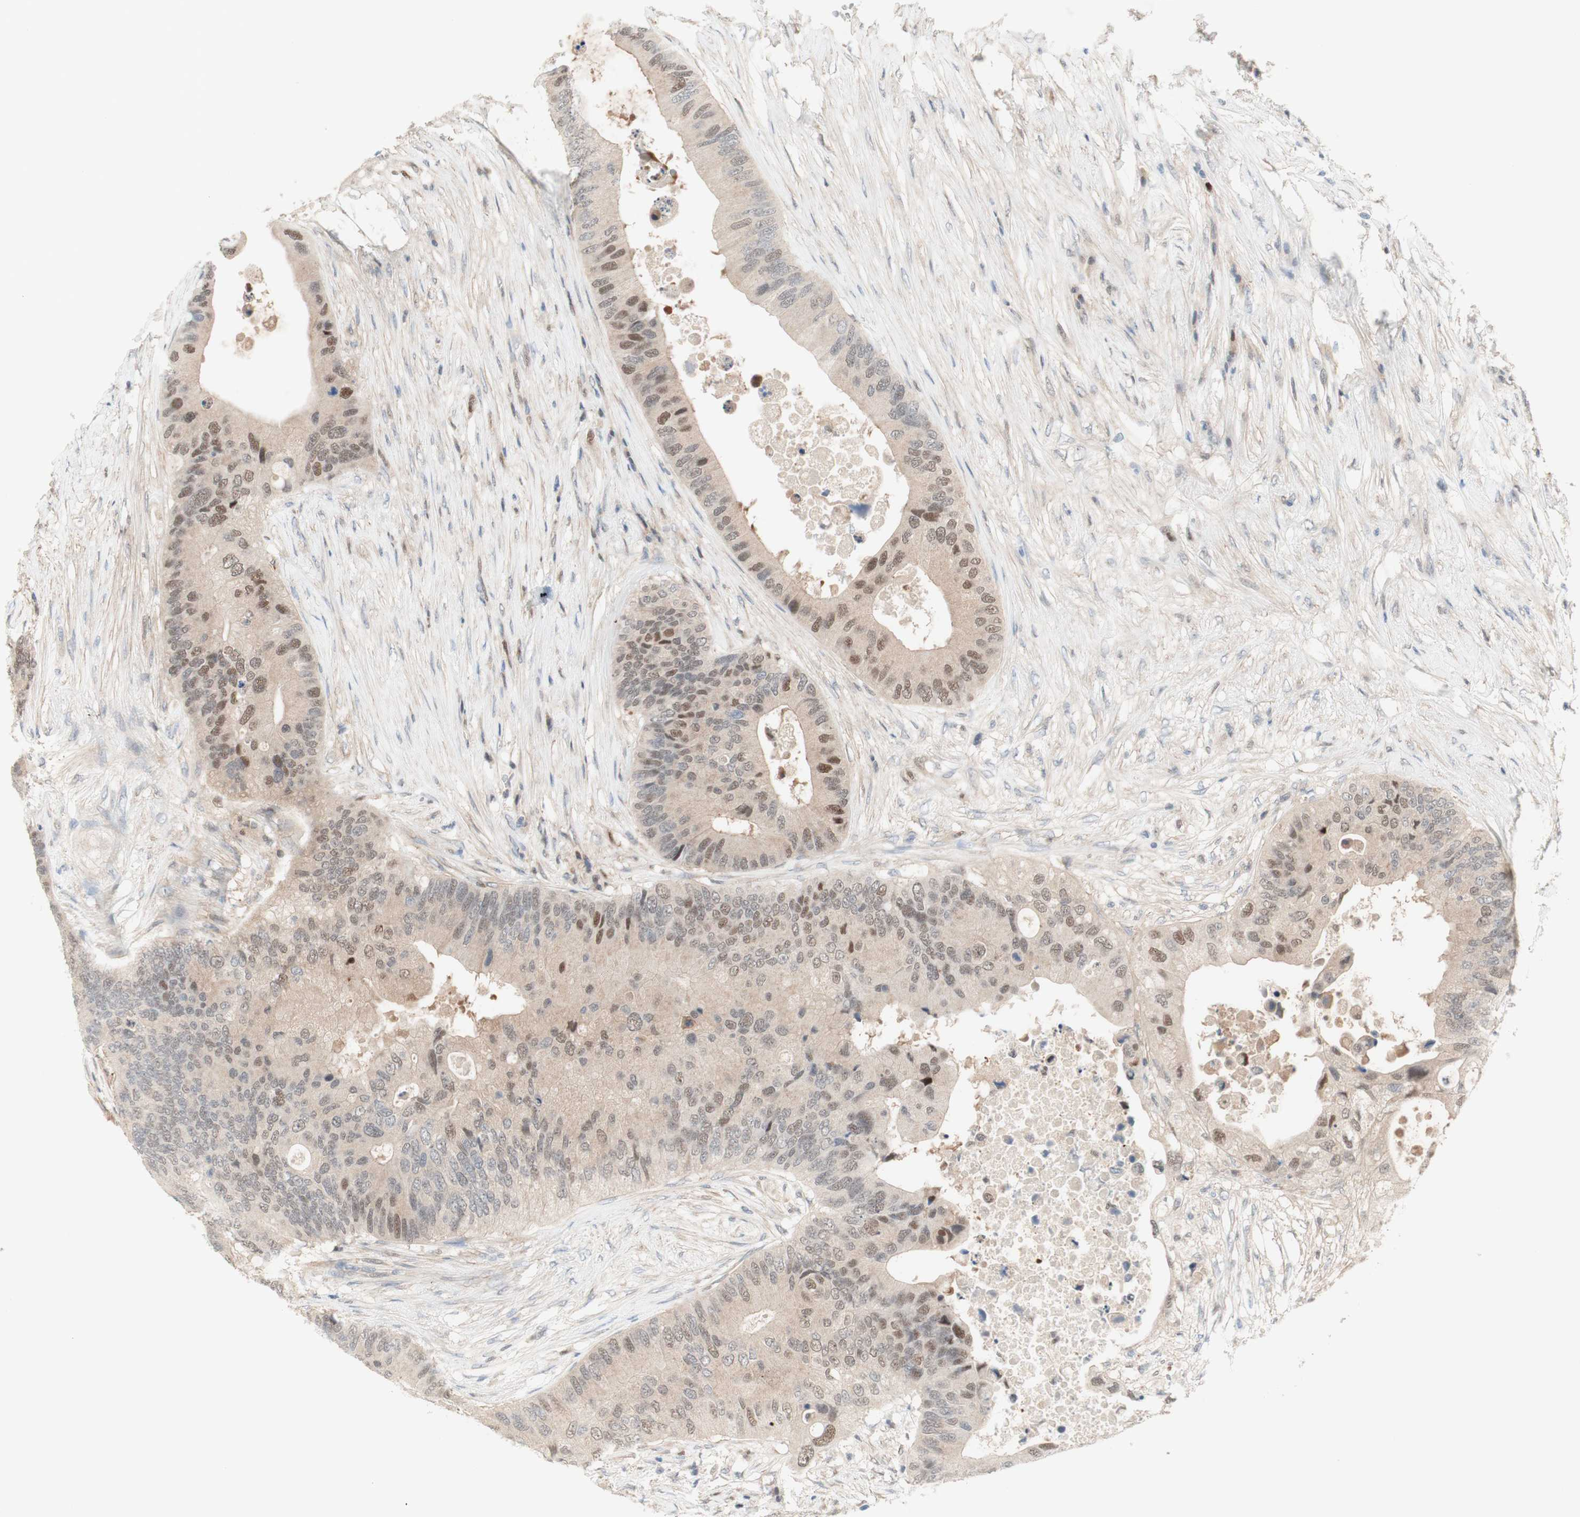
{"staining": {"intensity": "weak", "quantity": "25%-75%", "location": "nuclear"}, "tissue": "colorectal cancer", "cell_type": "Tumor cells", "image_type": "cancer", "snomed": [{"axis": "morphology", "description": "Adenocarcinoma, NOS"}, {"axis": "topography", "description": "Colon"}], "caption": "Immunohistochemical staining of colorectal cancer (adenocarcinoma) displays weak nuclear protein staining in about 25%-75% of tumor cells.", "gene": "RFNG", "patient": {"sex": "male", "age": 71}}